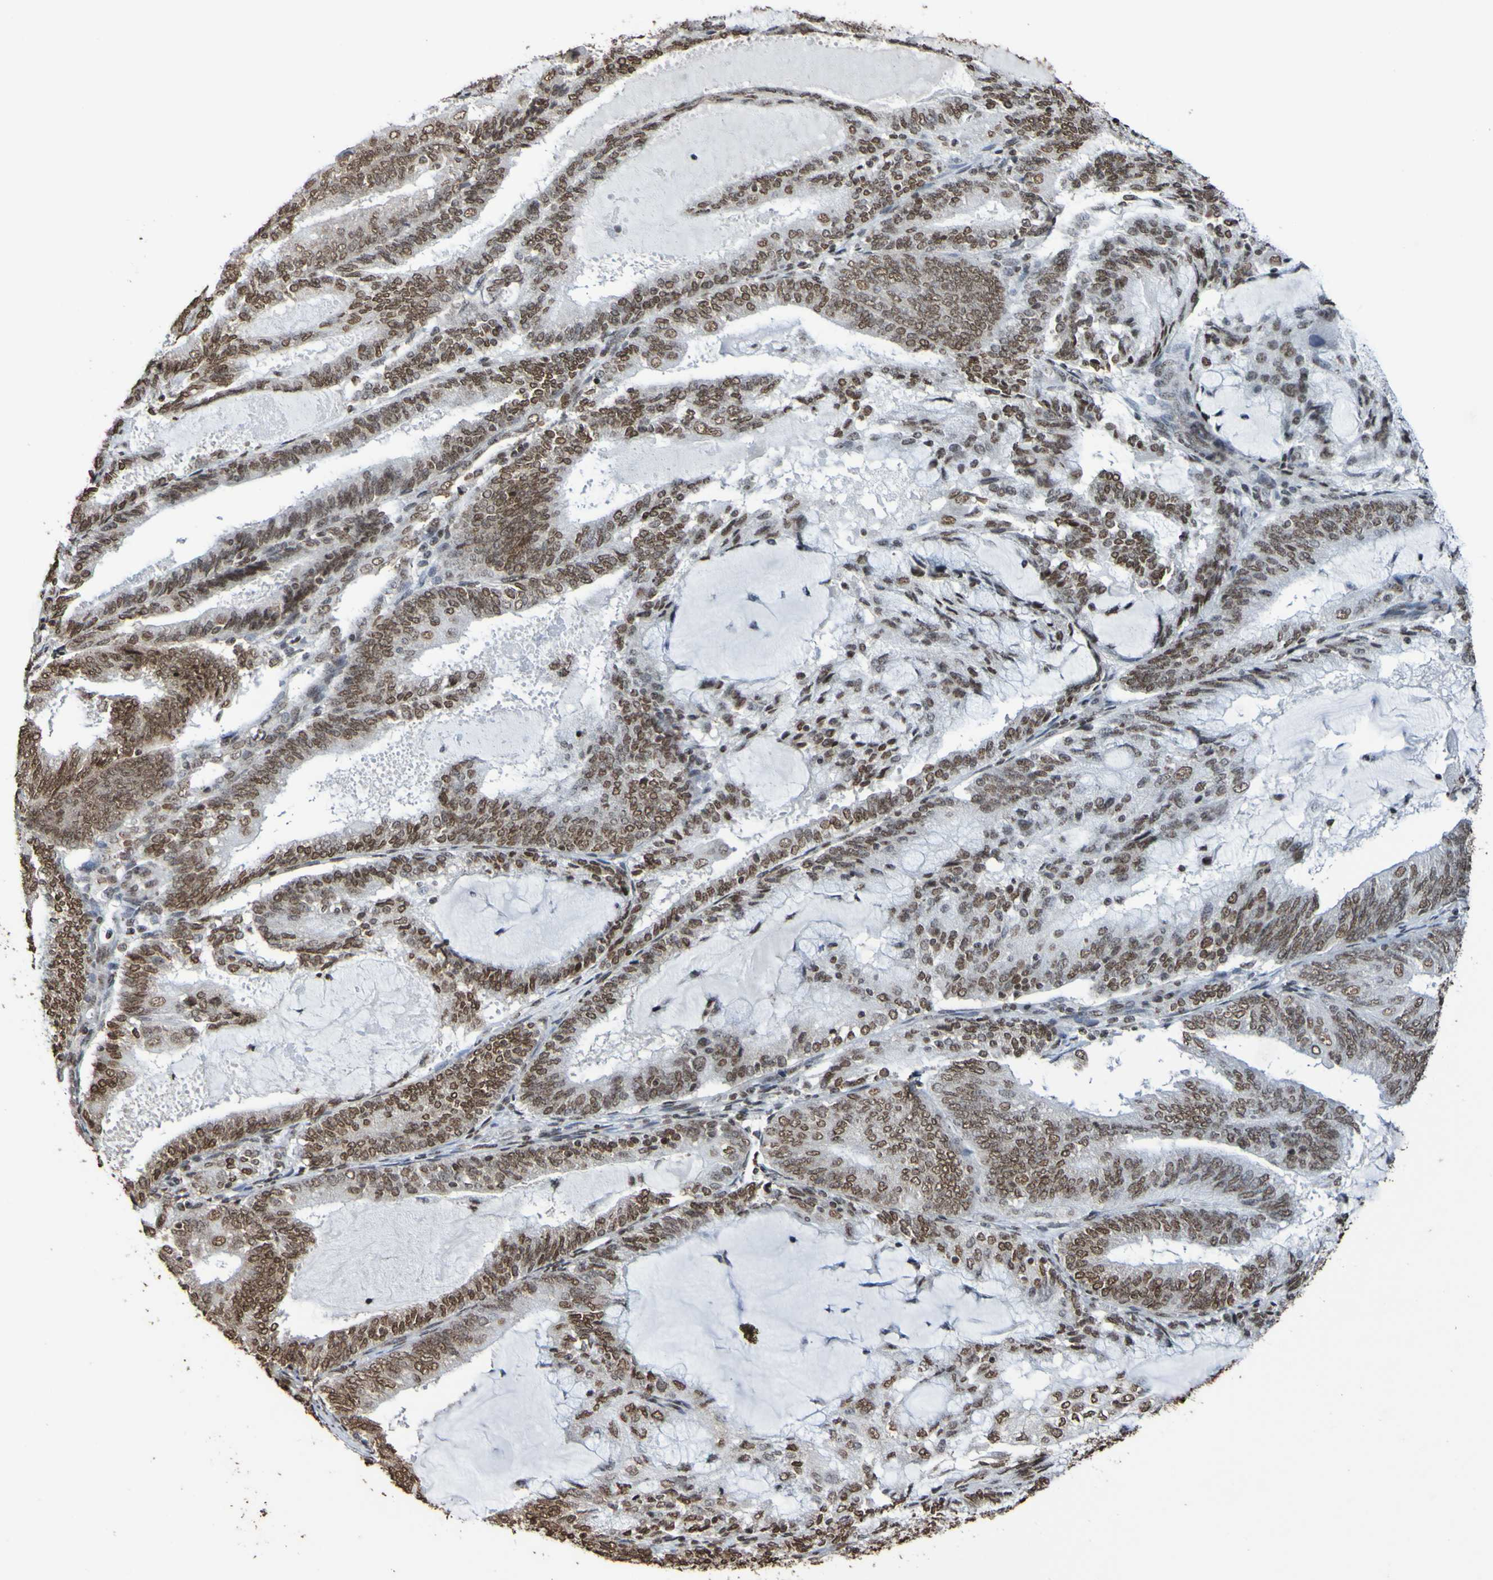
{"staining": {"intensity": "moderate", "quantity": ">75%", "location": "nuclear"}, "tissue": "endometrial cancer", "cell_type": "Tumor cells", "image_type": "cancer", "snomed": [{"axis": "morphology", "description": "Adenocarcinoma, NOS"}, {"axis": "topography", "description": "Endometrium"}], "caption": "Immunohistochemical staining of human endometrial cancer displays medium levels of moderate nuclear positivity in approximately >75% of tumor cells.", "gene": "GFI1", "patient": {"sex": "female", "age": 81}}